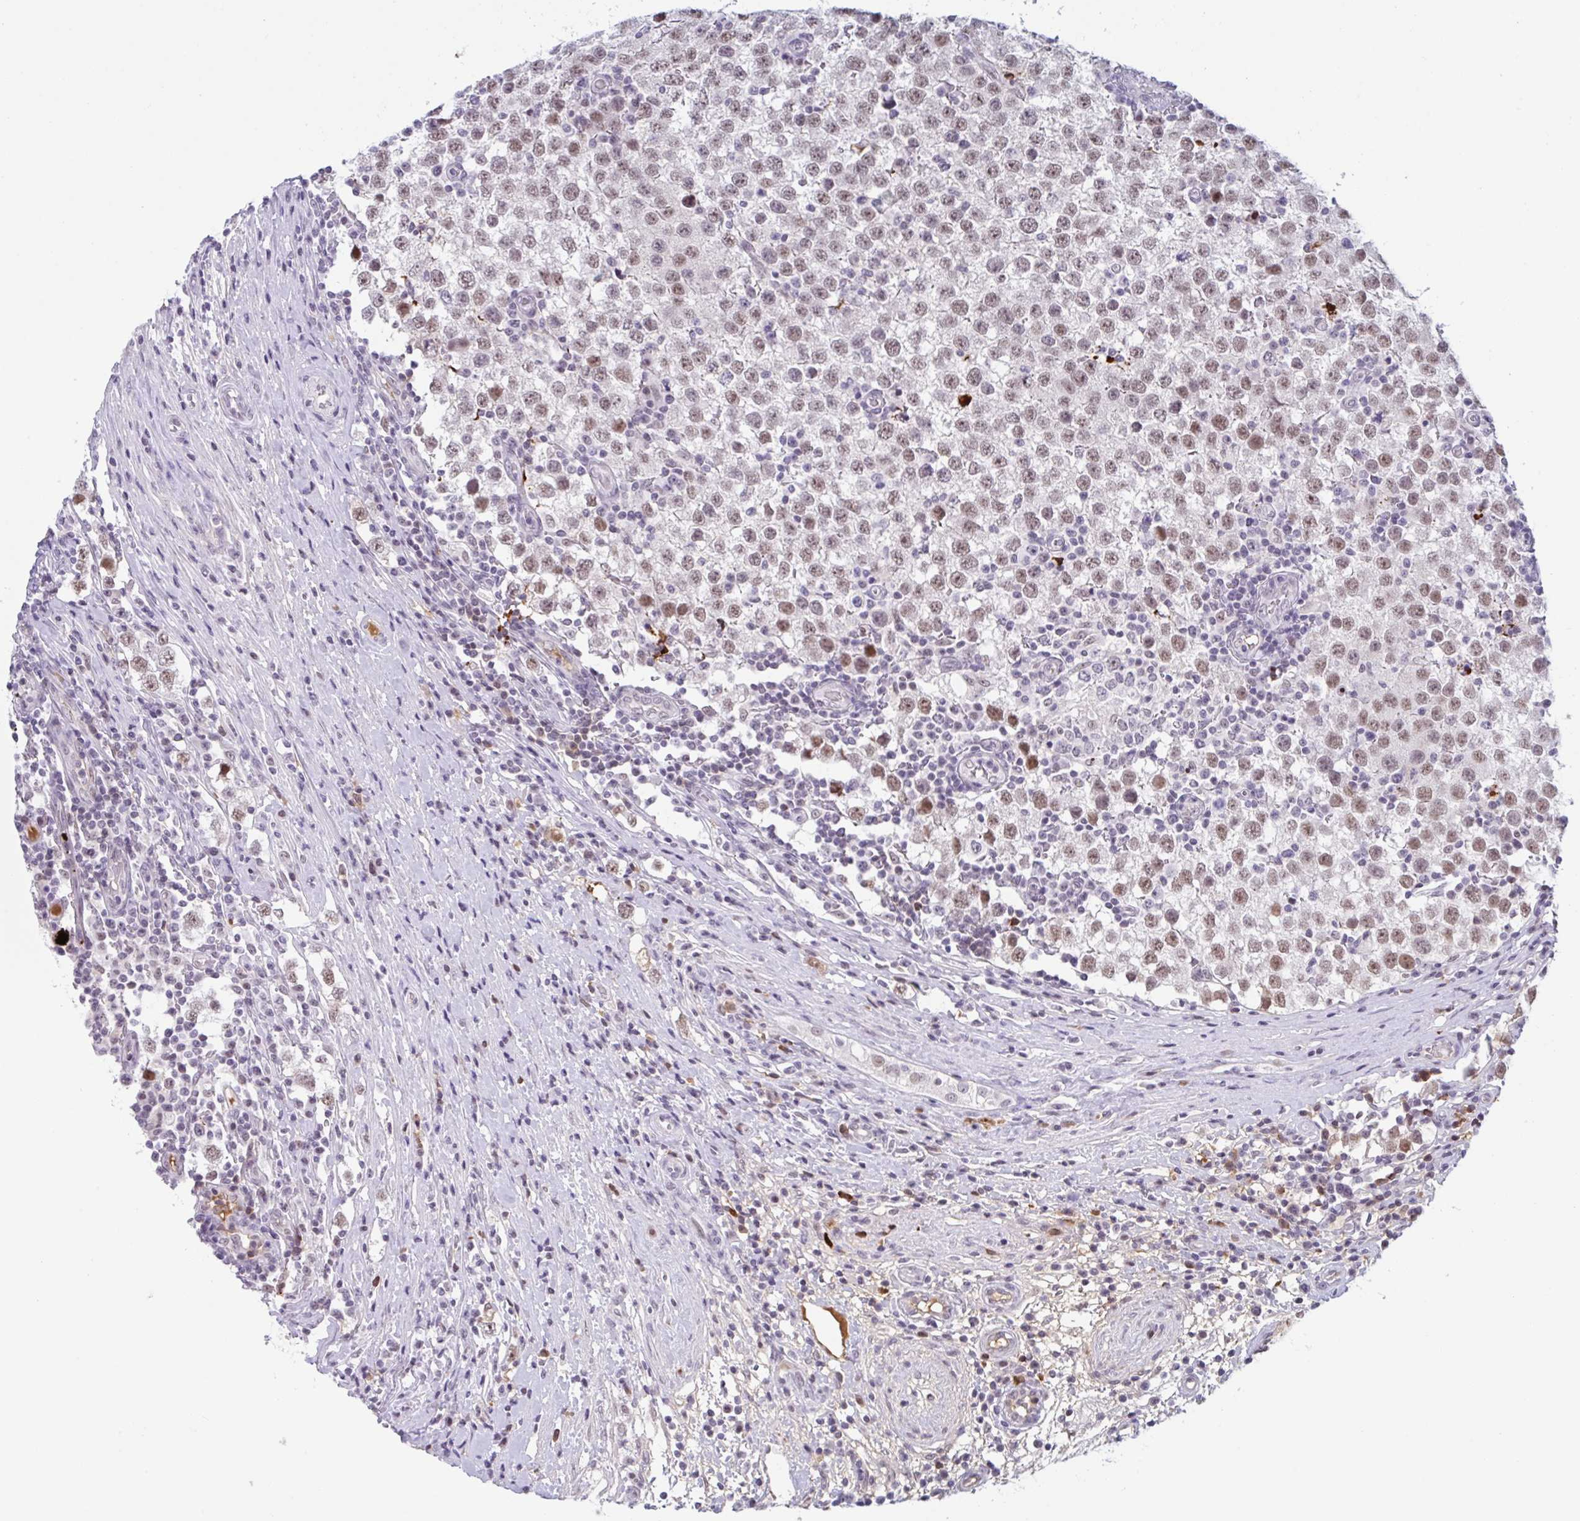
{"staining": {"intensity": "moderate", "quantity": ">75%", "location": "nuclear"}, "tissue": "testis cancer", "cell_type": "Tumor cells", "image_type": "cancer", "snomed": [{"axis": "morphology", "description": "Seminoma, NOS"}, {"axis": "topography", "description": "Testis"}], "caption": "Seminoma (testis) stained with a protein marker shows moderate staining in tumor cells.", "gene": "PLG", "patient": {"sex": "male", "age": 34}}